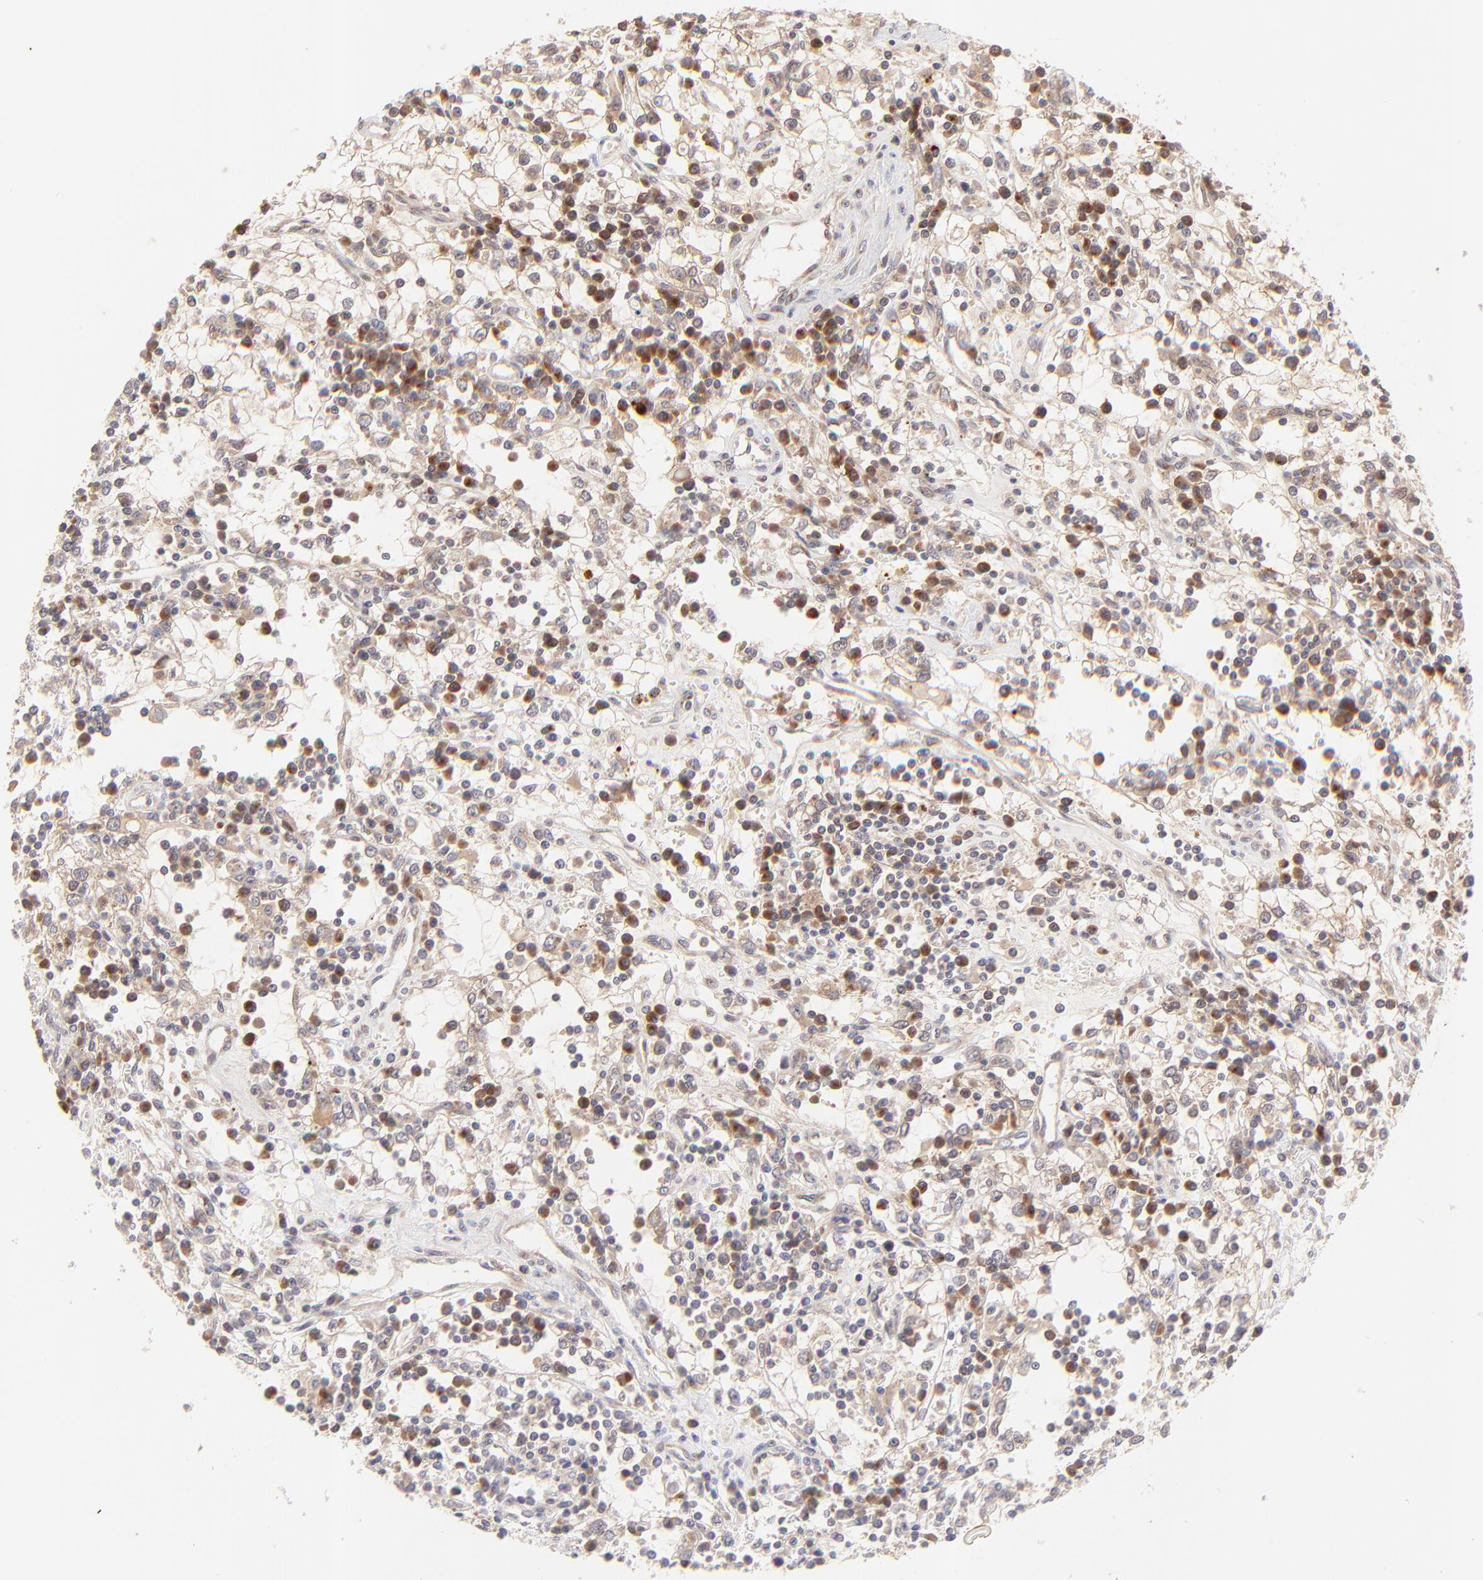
{"staining": {"intensity": "moderate", "quantity": ">75%", "location": "cytoplasmic/membranous"}, "tissue": "renal cancer", "cell_type": "Tumor cells", "image_type": "cancer", "snomed": [{"axis": "morphology", "description": "Adenocarcinoma, NOS"}, {"axis": "topography", "description": "Kidney"}], "caption": "A brown stain shows moderate cytoplasmic/membranous expression of a protein in adenocarcinoma (renal) tumor cells. Nuclei are stained in blue.", "gene": "TNRC6B", "patient": {"sex": "male", "age": 82}}